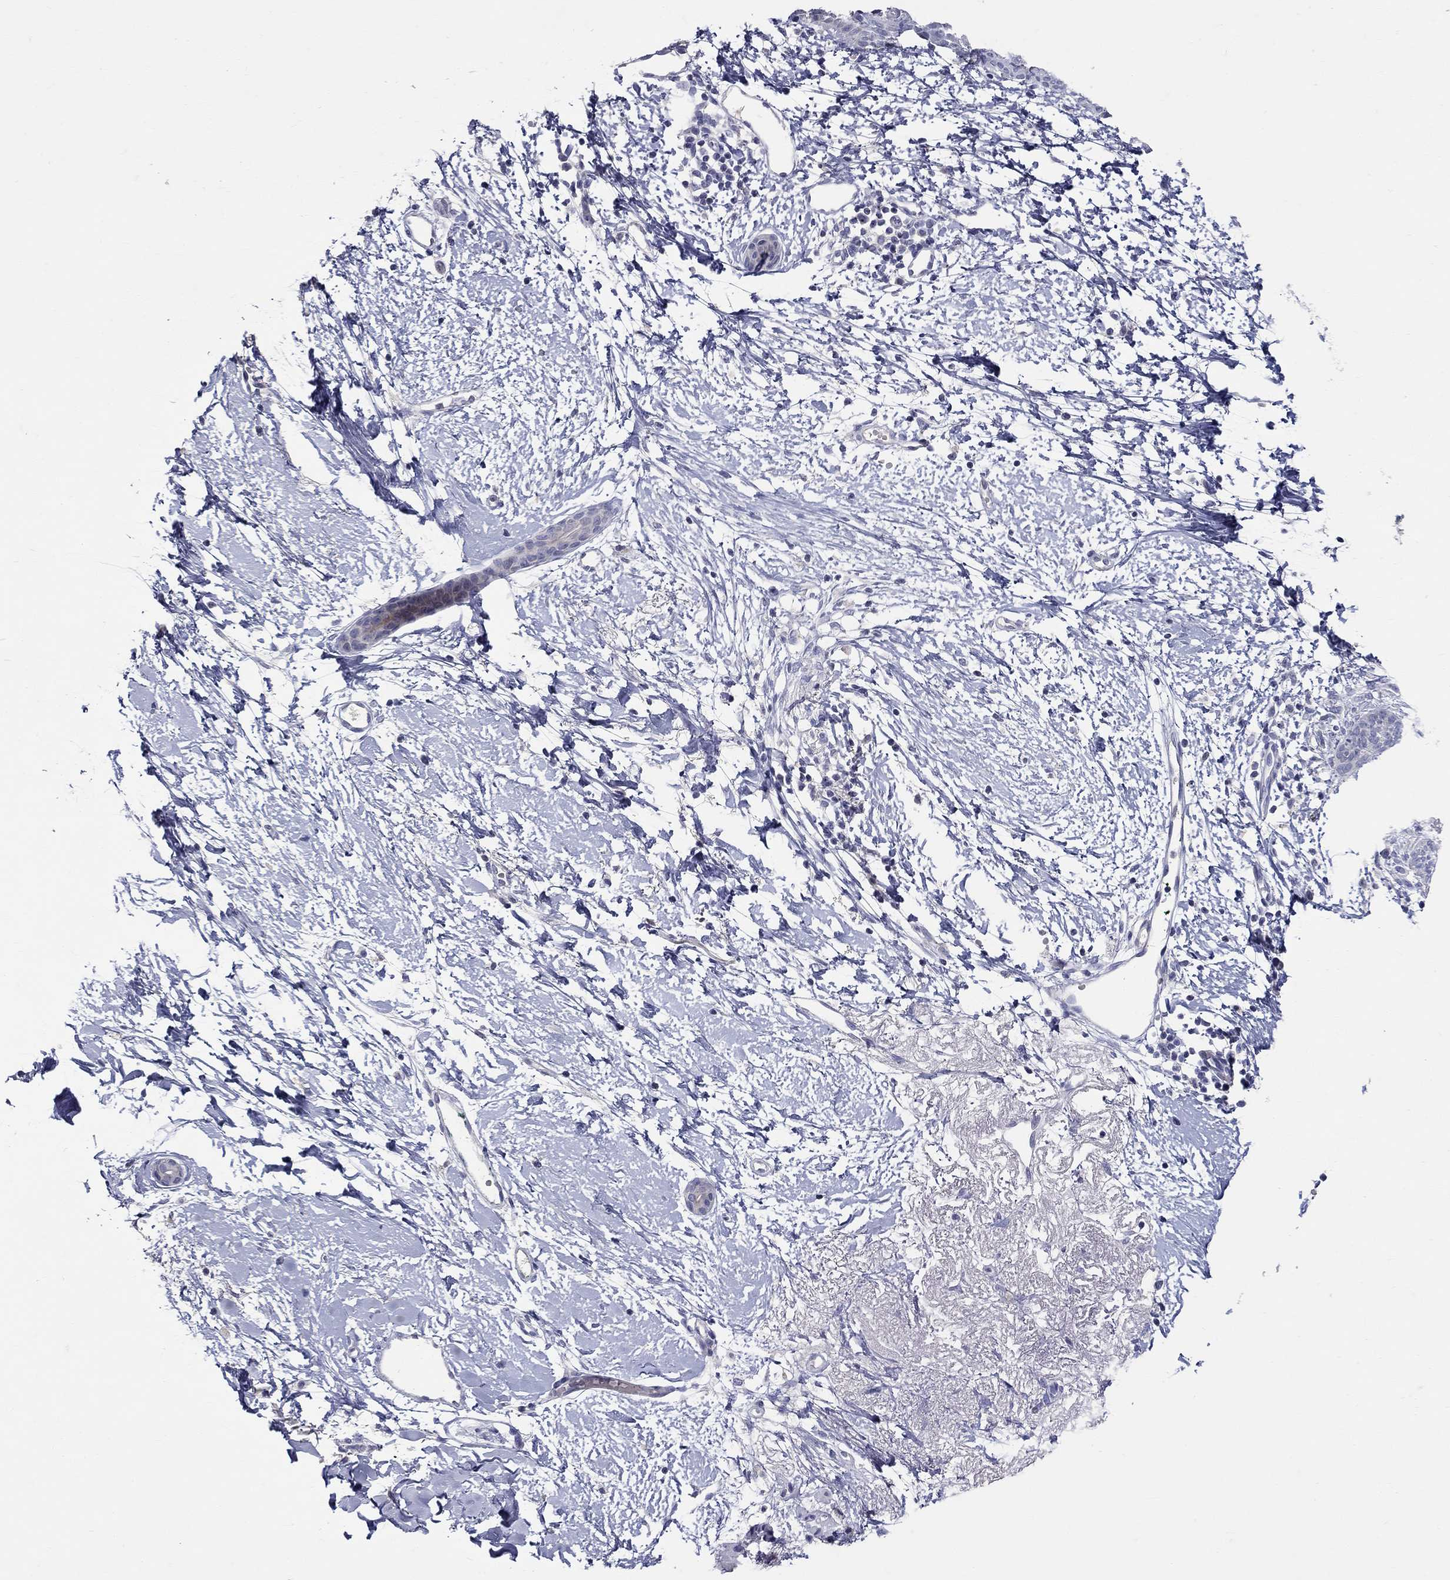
{"staining": {"intensity": "negative", "quantity": "none", "location": "none"}, "tissue": "skin cancer", "cell_type": "Tumor cells", "image_type": "cancer", "snomed": [{"axis": "morphology", "description": "Normal tissue, NOS"}, {"axis": "morphology", "description": "Basal cell carcinoma"}, {"axis": "topography", "description": "Skin"}], "caption": "Tumor cells are negative for protein expression in human skin cancer (basal cell carcinoma). (DAB immunohistochemistry, high magnification).", "gene": "HMX2", "patient": {"sex": "male", "age": 84}}